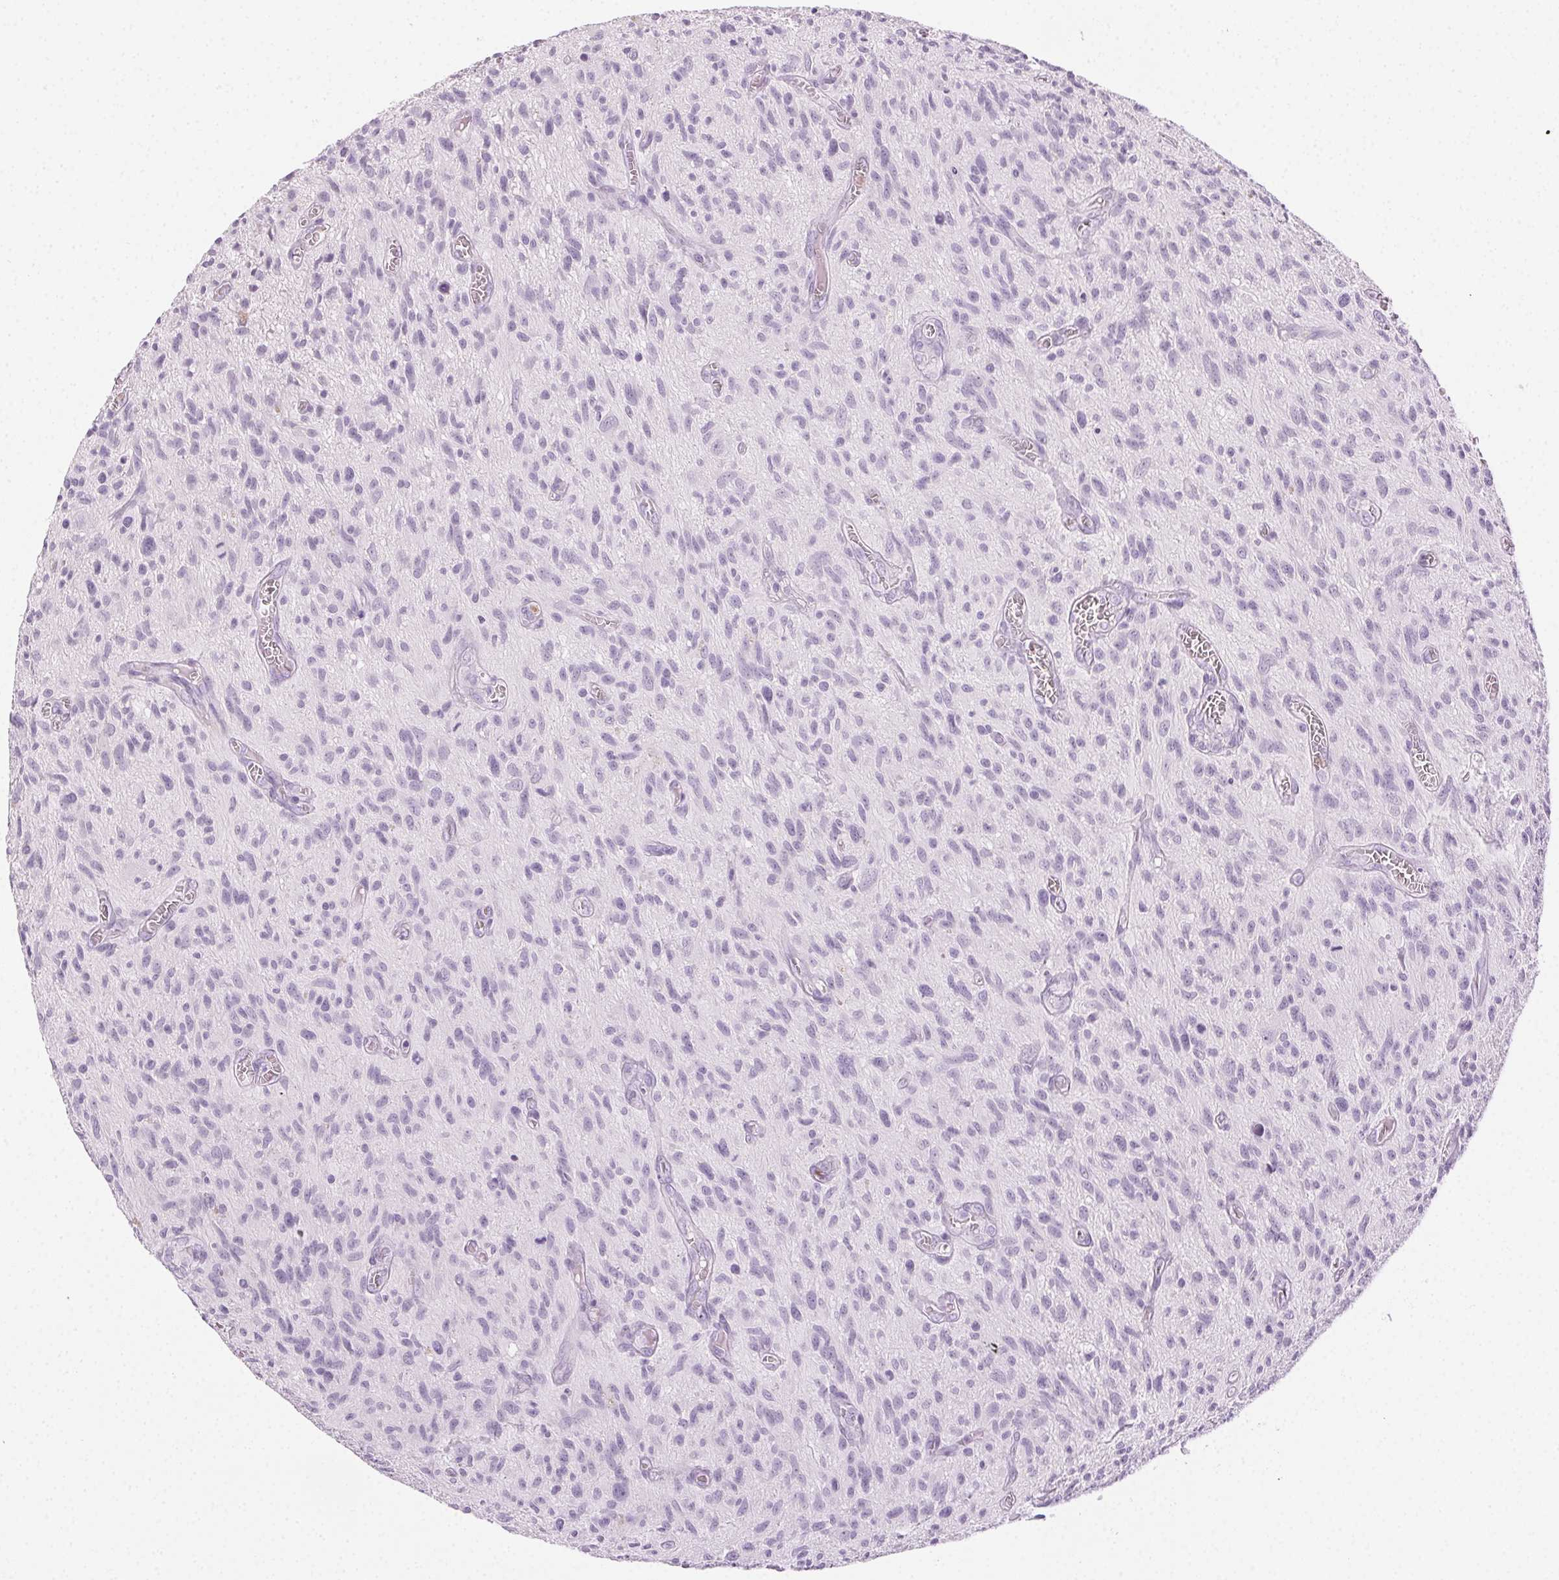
{"staining": {"intensity": "negative", "quantity": "none", "location": "none"}, "tissue": "glioma", "cell_type": "Tumor cells", "image_type": "cancer", "snomed": [{"axis": "morphology", "description": "Glioma, malignant, High grade"}, {"axis": "topography", "description": "Brain"}], "caption": "This is an immunohistochemistry image of human glioma. There is no staining in tumor cells.", "gene": "MPO", "patient": {"sex": "male", "age": 75}}